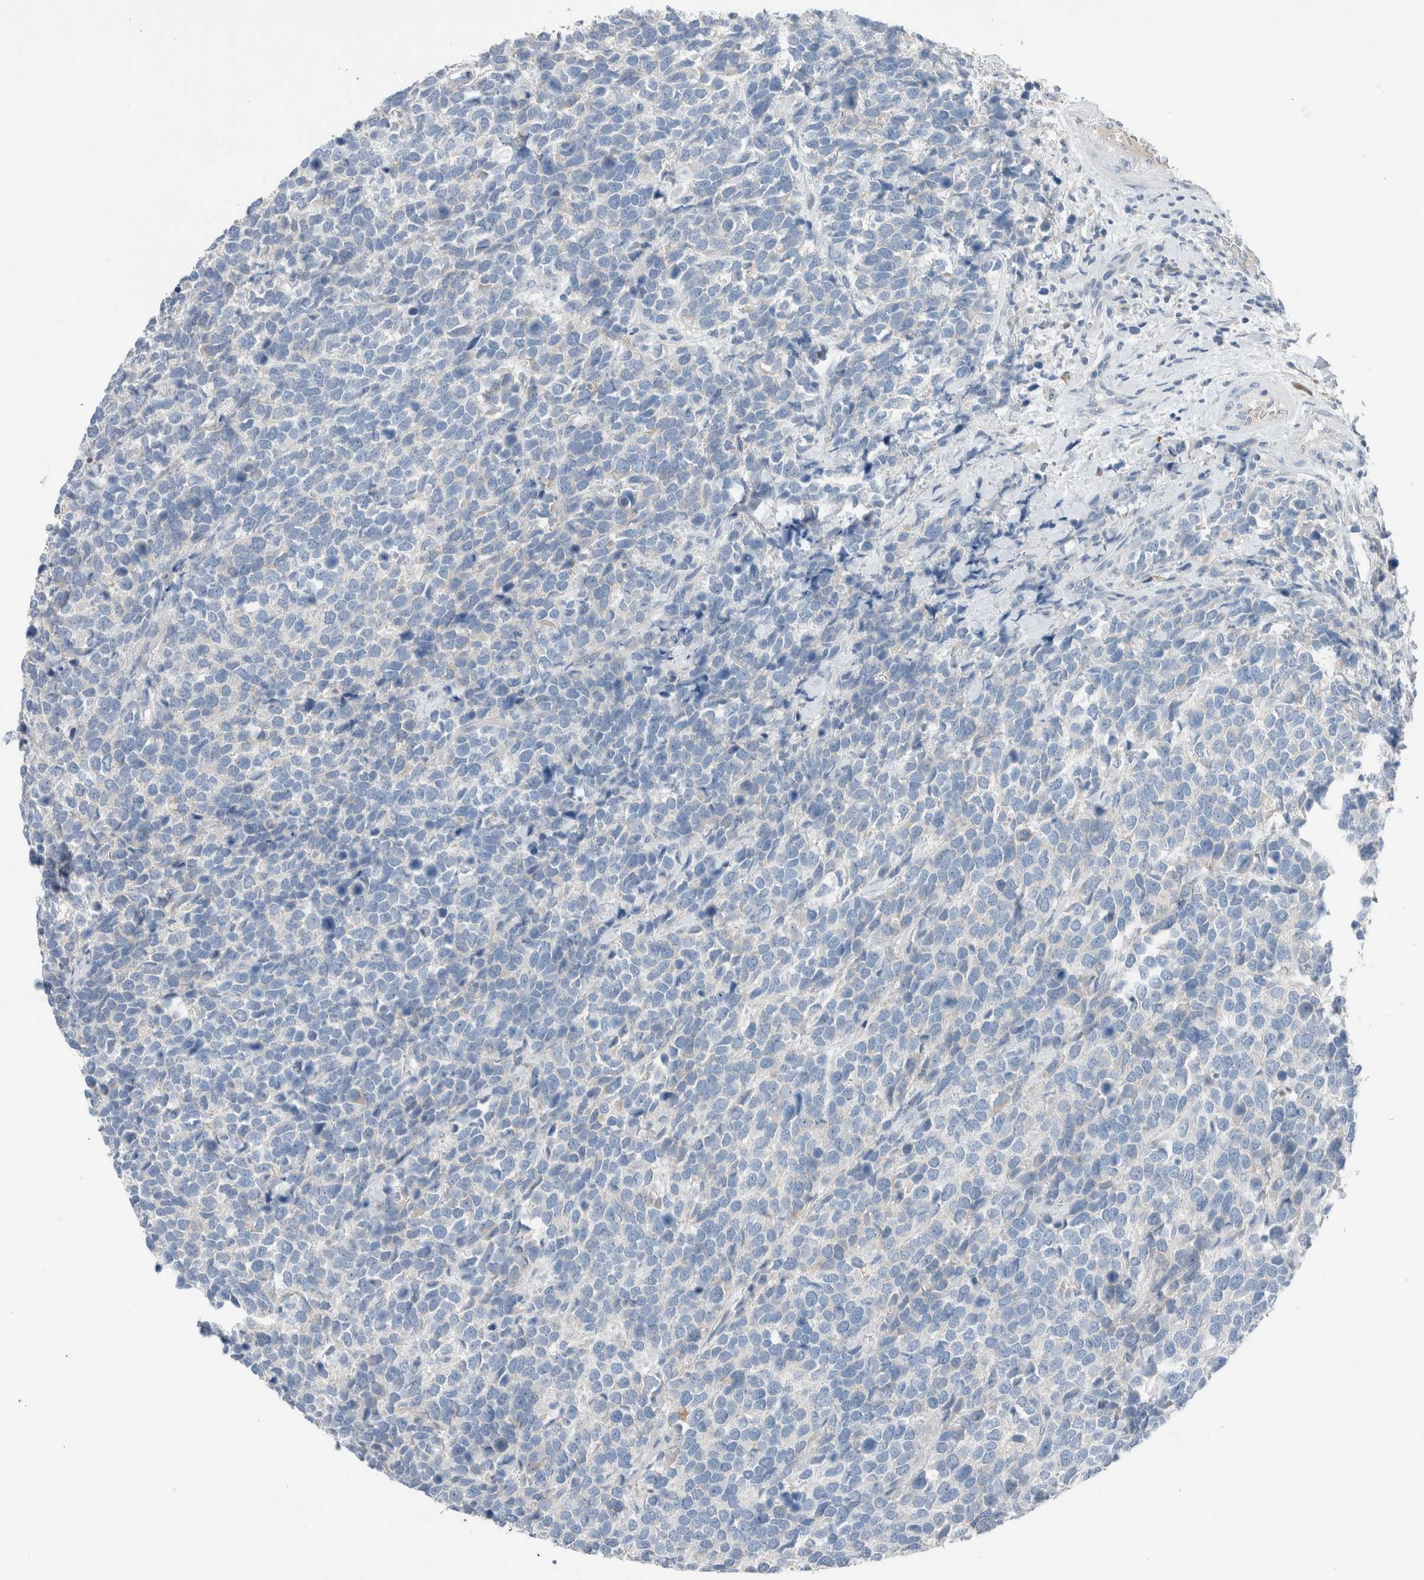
{"staining": {"intensity": "negative", "quantity": "none", "location": "none"}, "tissue": "urothelial cancer", "cell_type": "Tumor cells", "image_type": "cancer", "snomed": [{"axis": "morphology", "description": "Urothelial carcinoma, High grade"}, {"axis": "topography", "description": "Urinary bladder"}], "caption": "A micrograph of urothelial cancer stained for a protein exhibits no brown staining in tumor cells.", "gene": "DUOX1", "patient": {"sex": "female", "age": 82}}